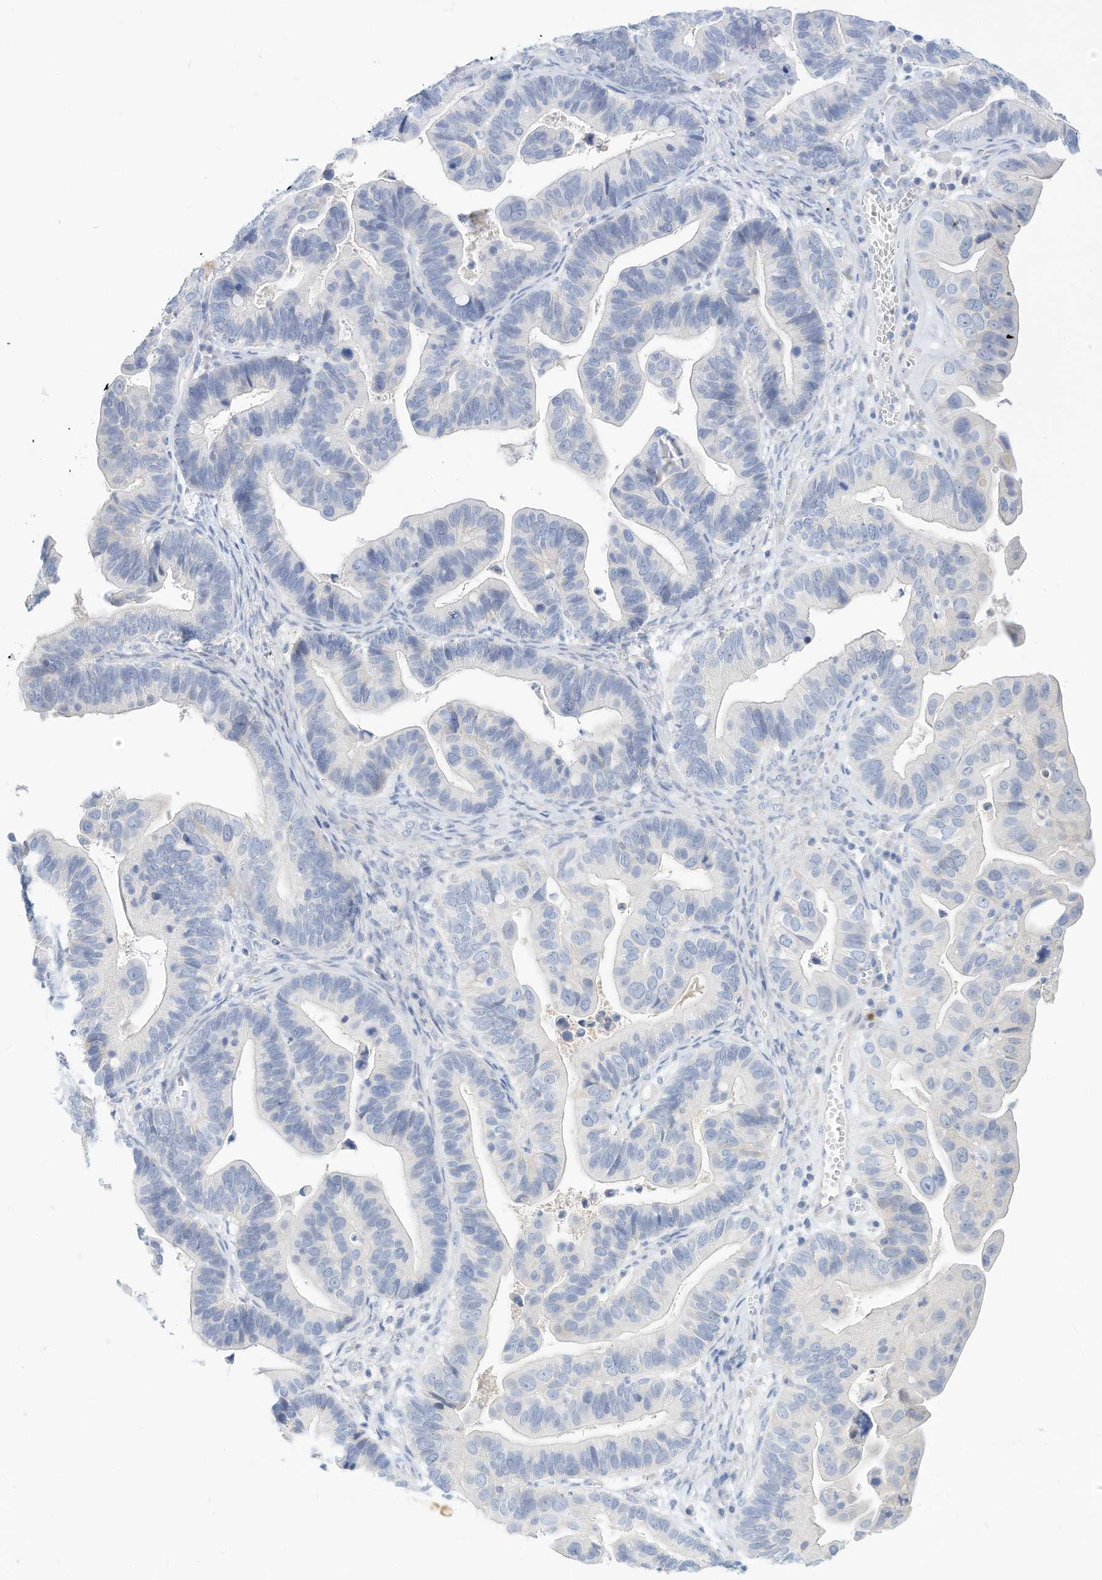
{"staining": {"intensity": "negative", "quantity": "none", "location": "none"}, "tissue": "ovarian cancer", "cell_type": "Tumor cells", "image_type": "cancer", "snomed": [{"axis": "morphology", "description": "Cystadenocarcinoma, serous, NOS"}, {"axis": "topography", "description": "Ovary"}], "caption": "Ovarian cancer was stained to show a protein in brown. There is no significant positivity in tumor cells.", "gene": "SPOCD1", "patient": {"sex": "female", "age": 56}}